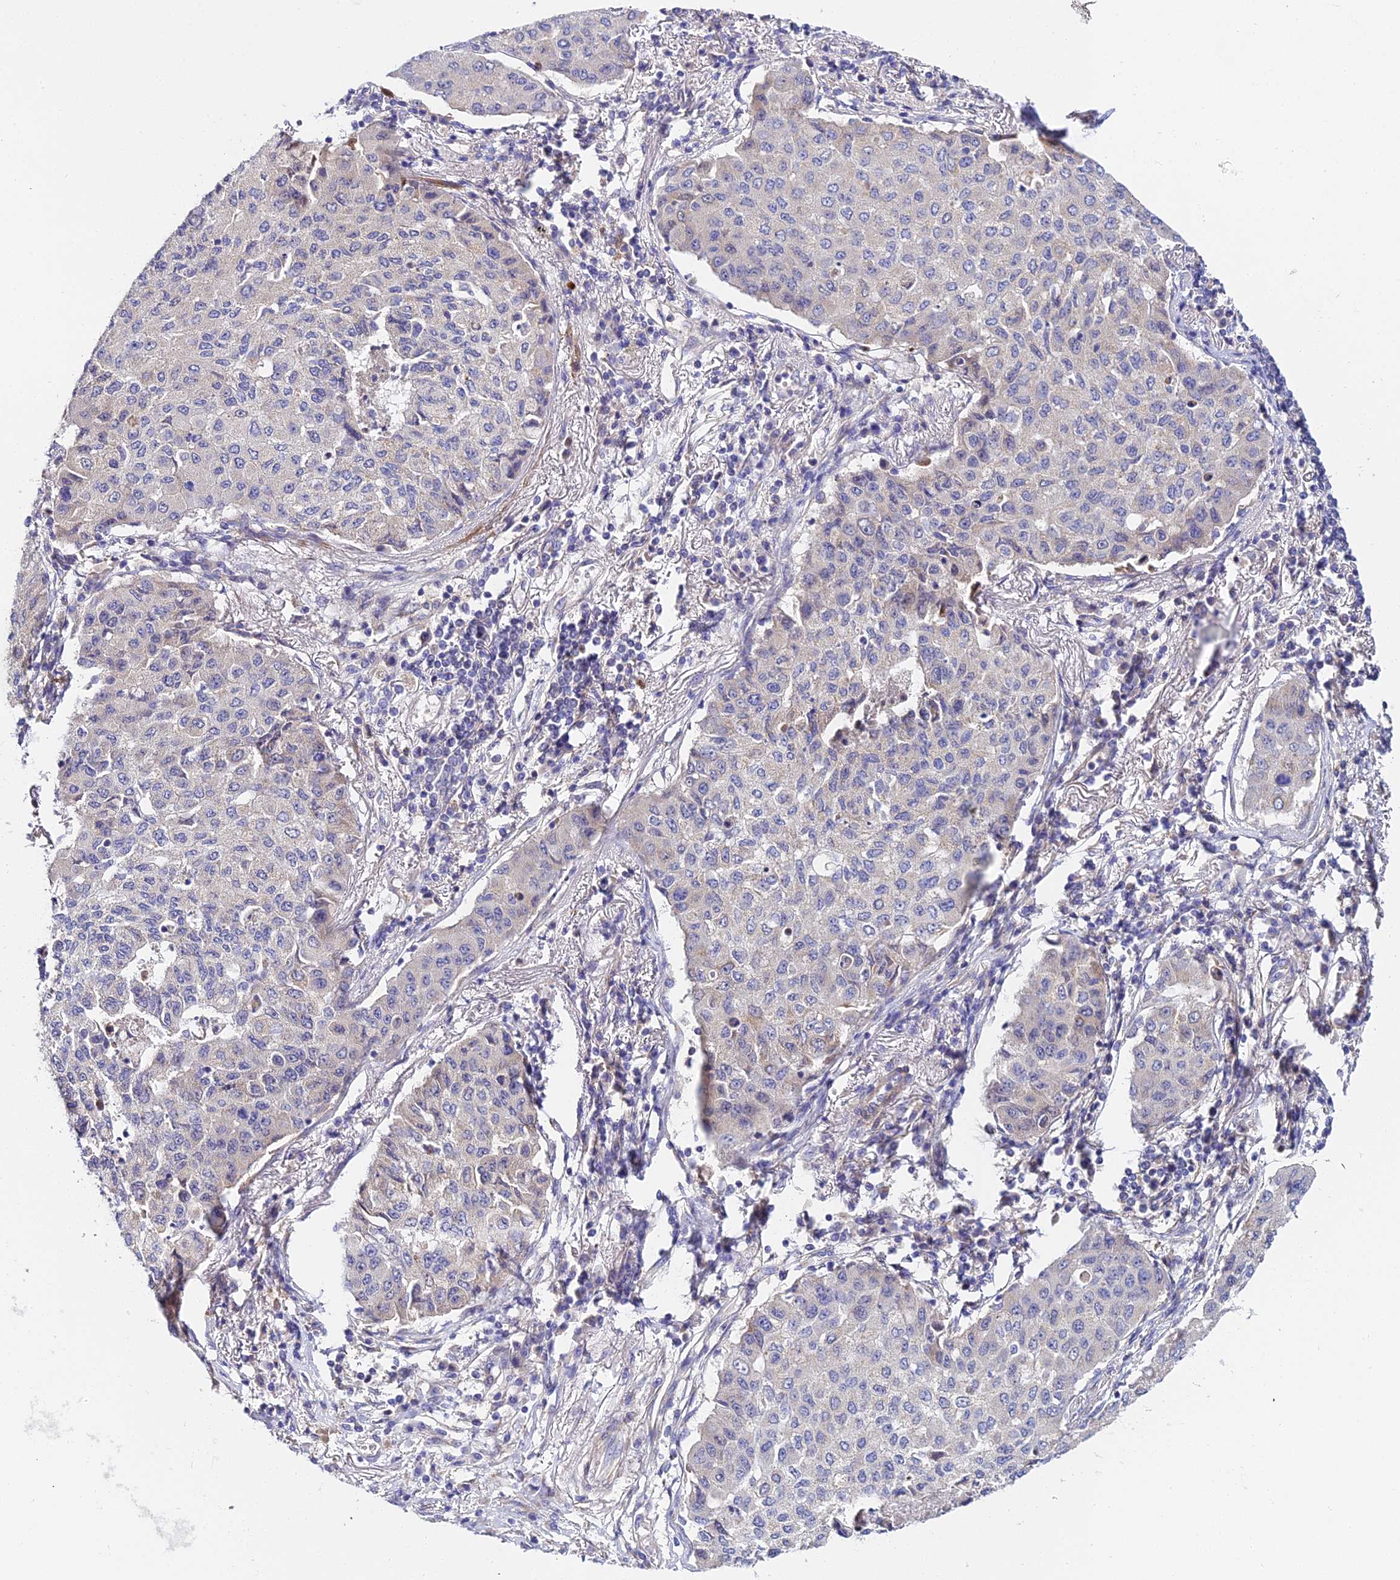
{"staining": {"intensity": "negative", "quantity": "none", "location": "none"}, "tissue": "lung cancer", "cell_type": "Tumor cells", "image_type": "cancer", "snomed": [{"axis": "morphology", "description": "Squamous cell carcinoma, NOS"}, {"axis": "topography", "description": "Lung"}], "caption": "High power microscopy micrograph of an IHC histopathology image of squamous cell carcinoma (lung), revealing no significant staining in tumor cells.", "gene": "ACOT2", "patient": {"sex": "male", "age": 74}}